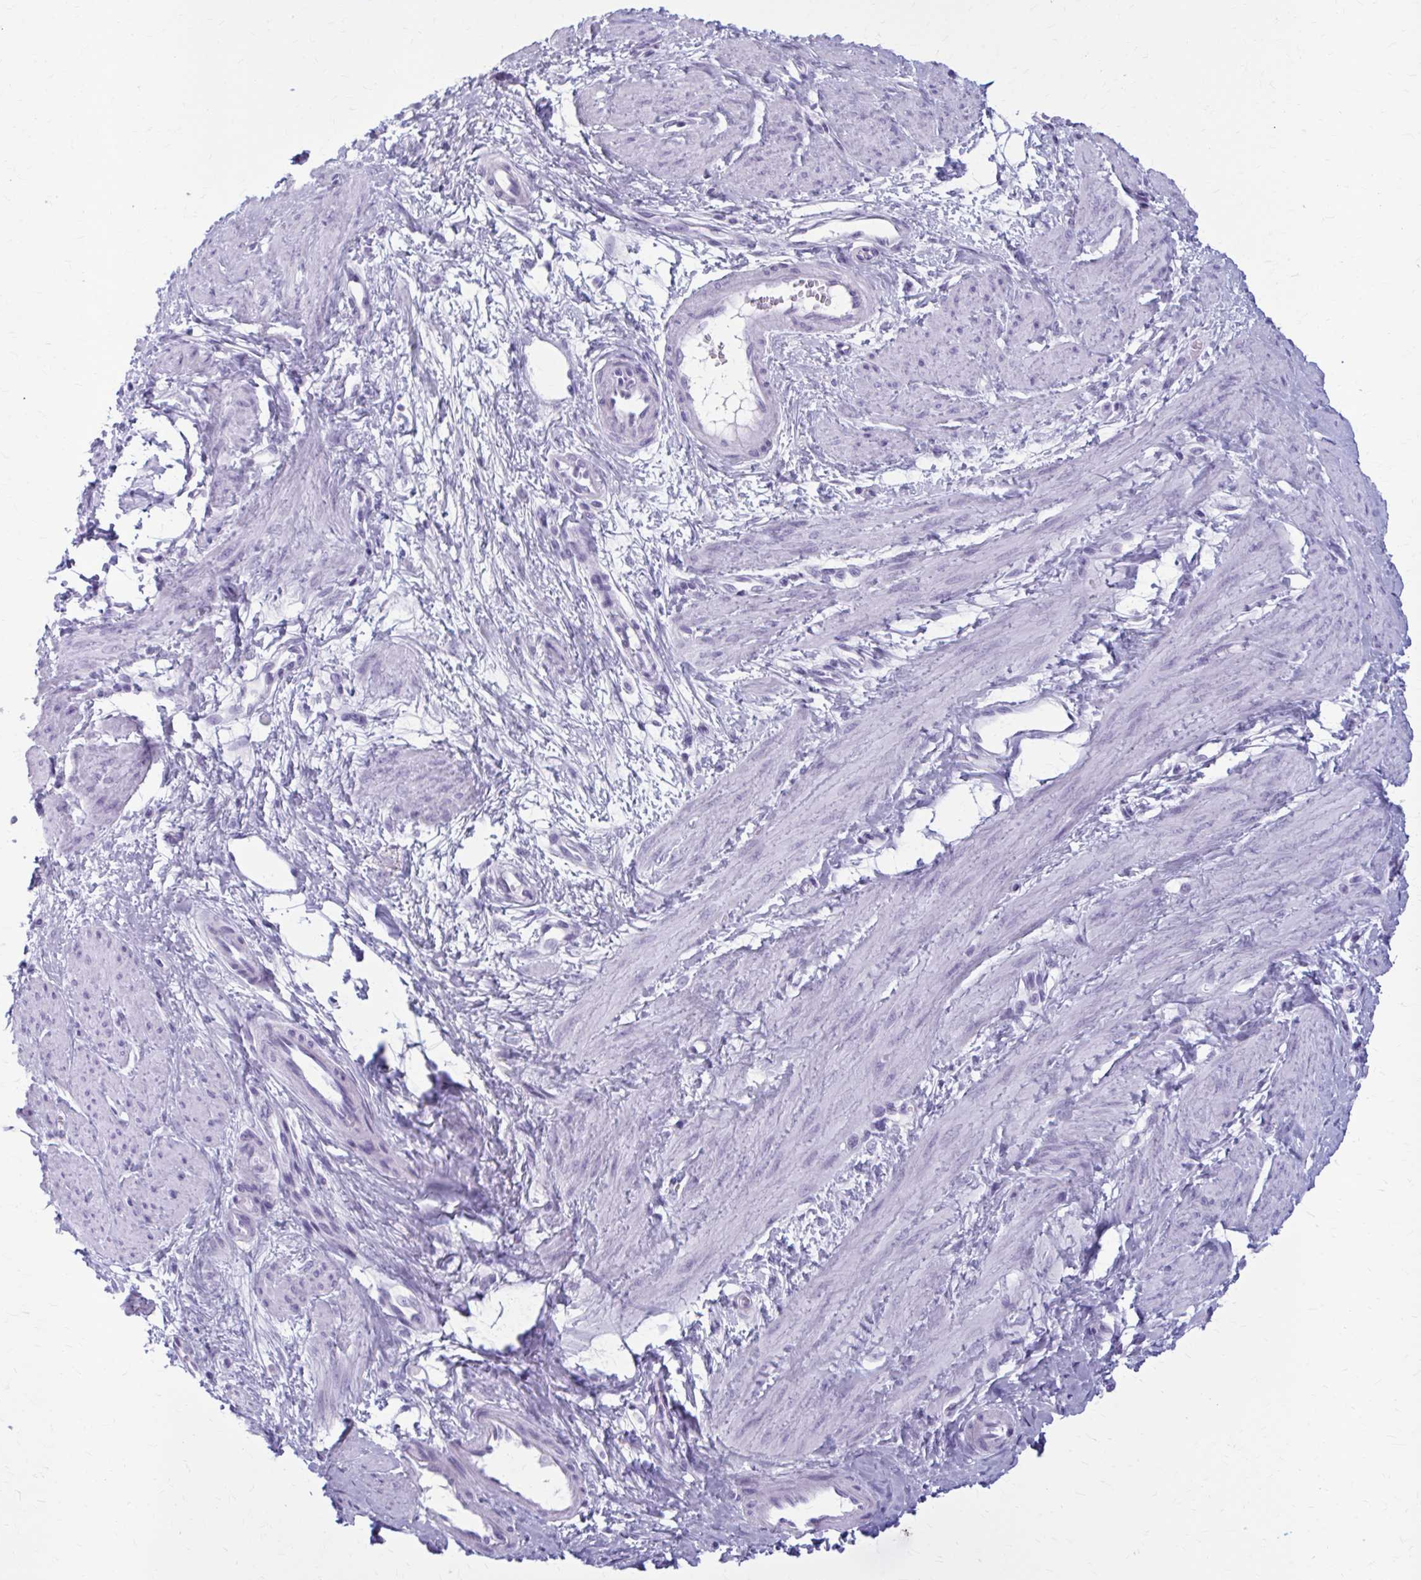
{"staining": {"intensity": "negative", "quantity": "none", "location": "none"}, "tissue": "smooth muscle", "cell_type": "Smooth muscle cells", "image_type": "normal", "snomed": [{"axis": "morphology", "description": "Normal tissue, NOS"}, {"axis": "topography", "description": "Smooth muscle"}, {"axis": "topography", "description": "Uterus"}], "caption": "Immunohistochemistry photomicrograph of normal smooth muscle: human smooth muscle stained with DAB displays no significant protein expression in smooth muscle cells. The staining was performed using DAB to visualize the protein expression in brown, while the nuclei were stained in blue with hematoxylin (Magnification: 20x).", "gene": "ZDHHC7", "patient": {"sex": "female", "age": 39}}